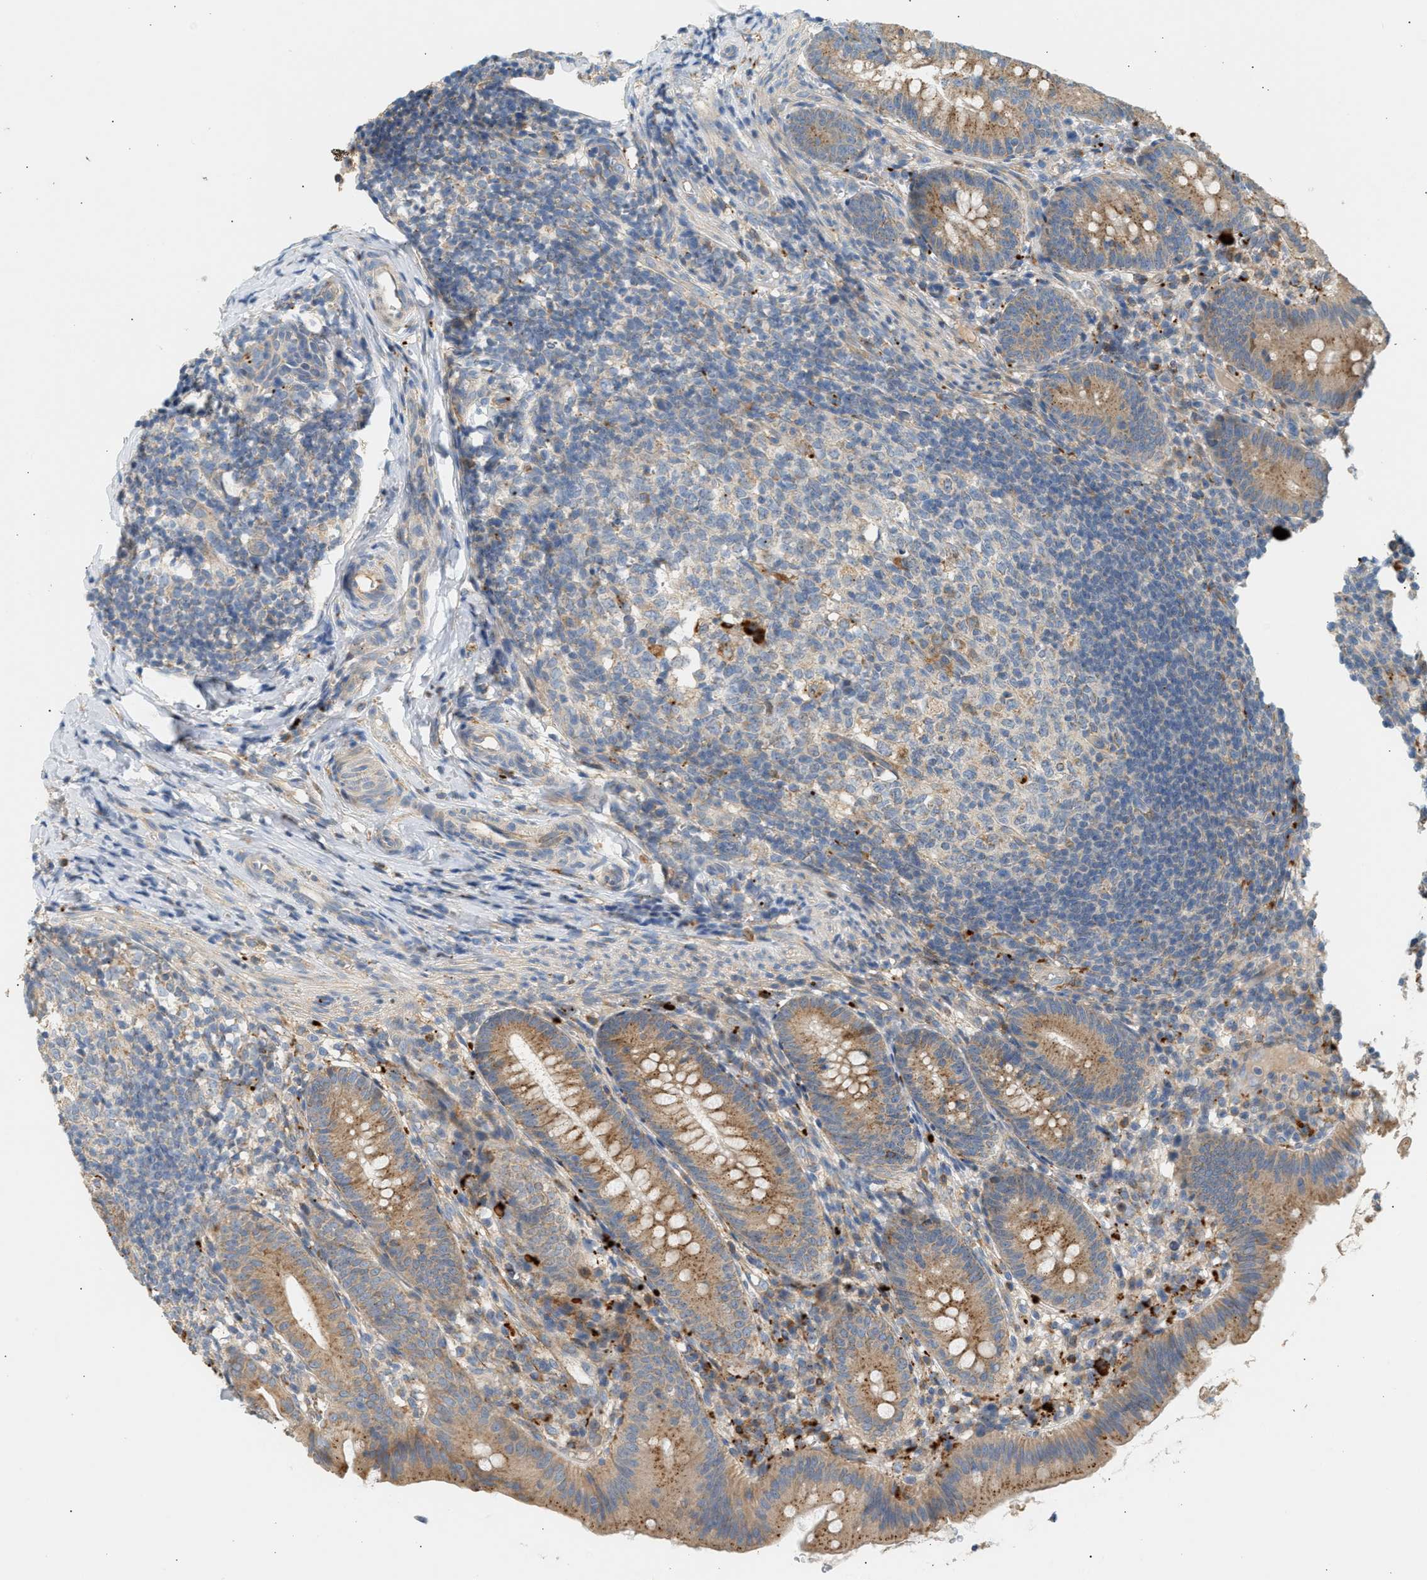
{"staining": {"intensity": "moderate", "quantity": ">75%", "location": "cytoplasmic/membranous"}, "tissue": "appendix", "cell_type": "Glandular cells", "image_type": "normal", "snomed": [{"axis": "morphology", "description": "Normal tissue, NOS"}, {"axis": "topography", "description": "Appendix"}], "caption": "DAB immunohistochemical staining of benign appendix exhibits moderate cytoplasmic/membranous protein positivity in approximately >75% of glandular cells.", "gene": "ENTHD1", "patient": {"sex": "male", "age": 1}}